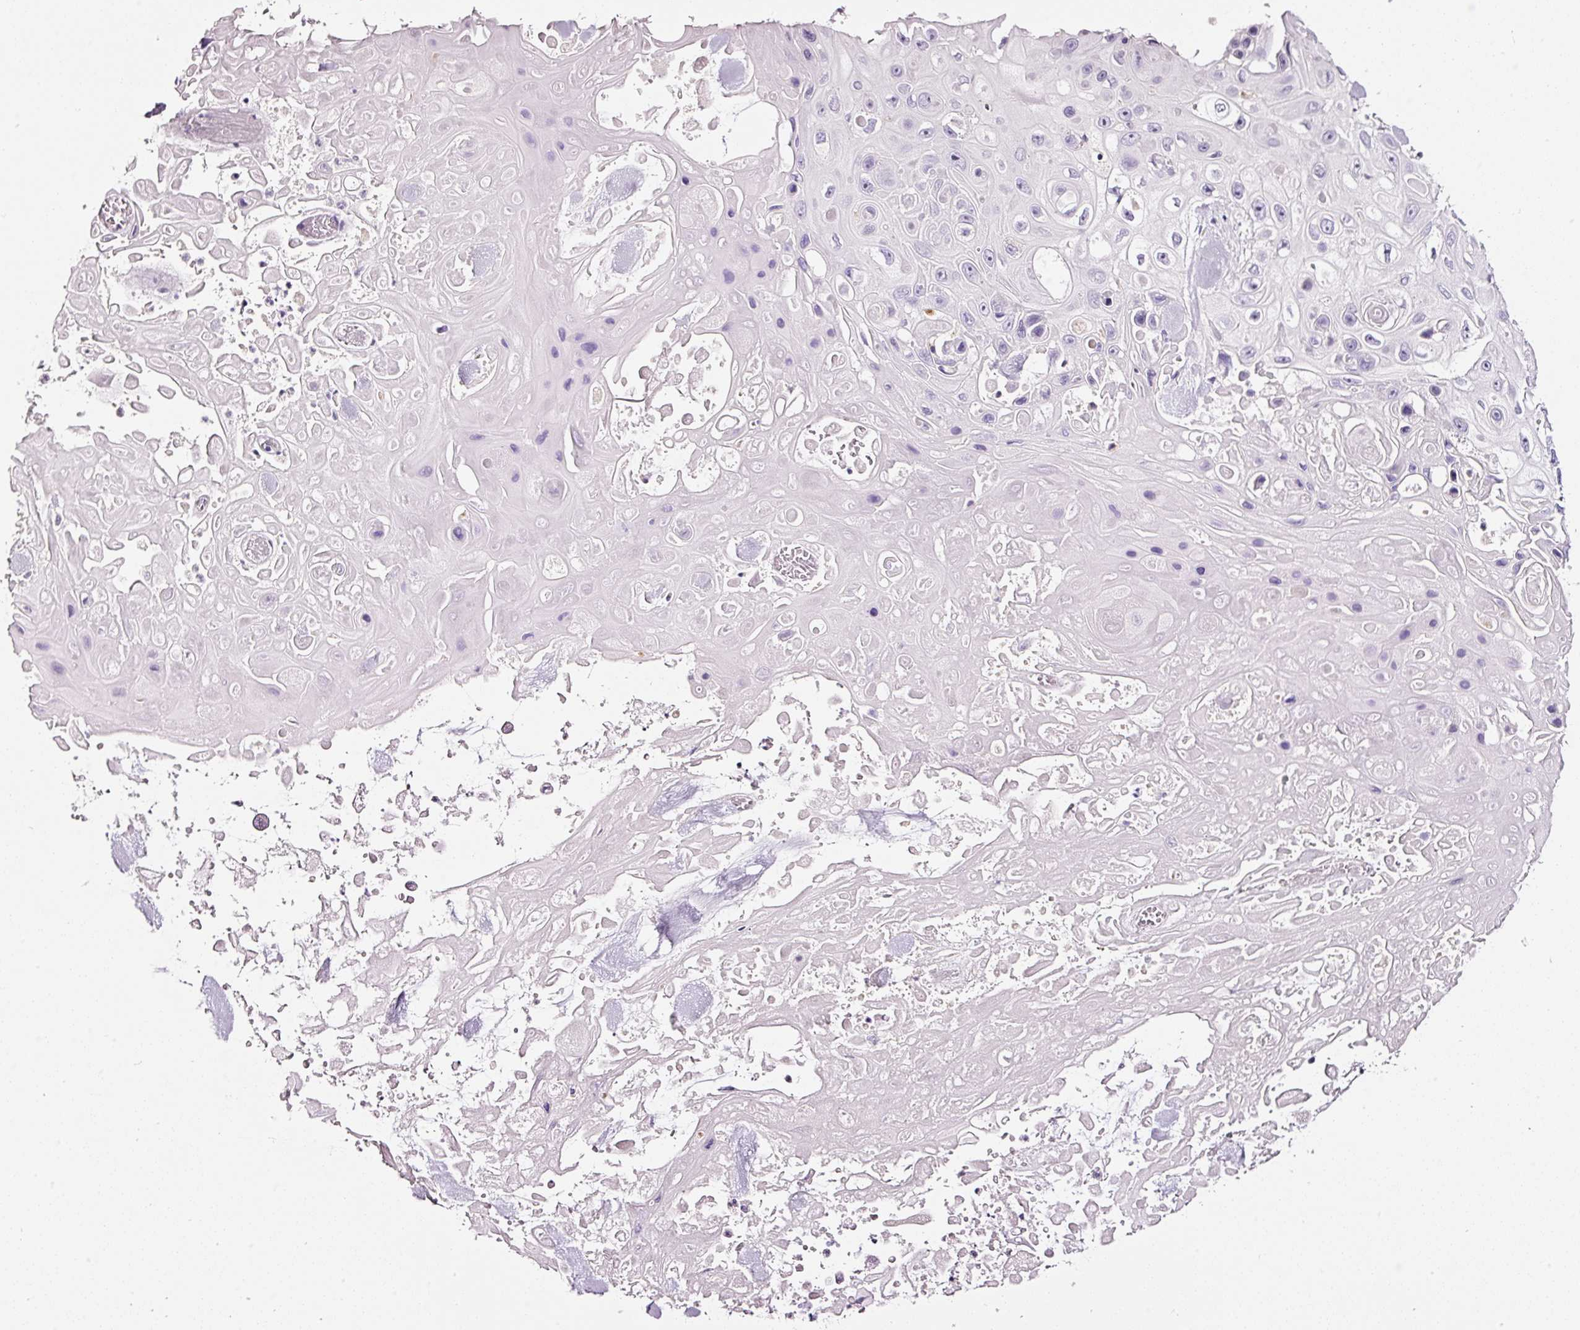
{"staining": {"intensity": "negative", "quantity": "none", "location": "none"}, "tissue": "skin cancer", "cell_type": "Tumor cells", "image_type": "cancer", "snomed": [{"axis": "morphology", "description": "Squamous cell carcinoma, NOS"}, {"axis": "topography", "description": "Skin"}], "caption": "This photomicrograph is of squamous cell carcinoma (skin) stained with IHC to label a protein in brown with the nuclei are counter-stained blue. There is no positivity in tumor cells.", "gene": "CYB561A3", "patient": {"sex": "male", "age": 82}}